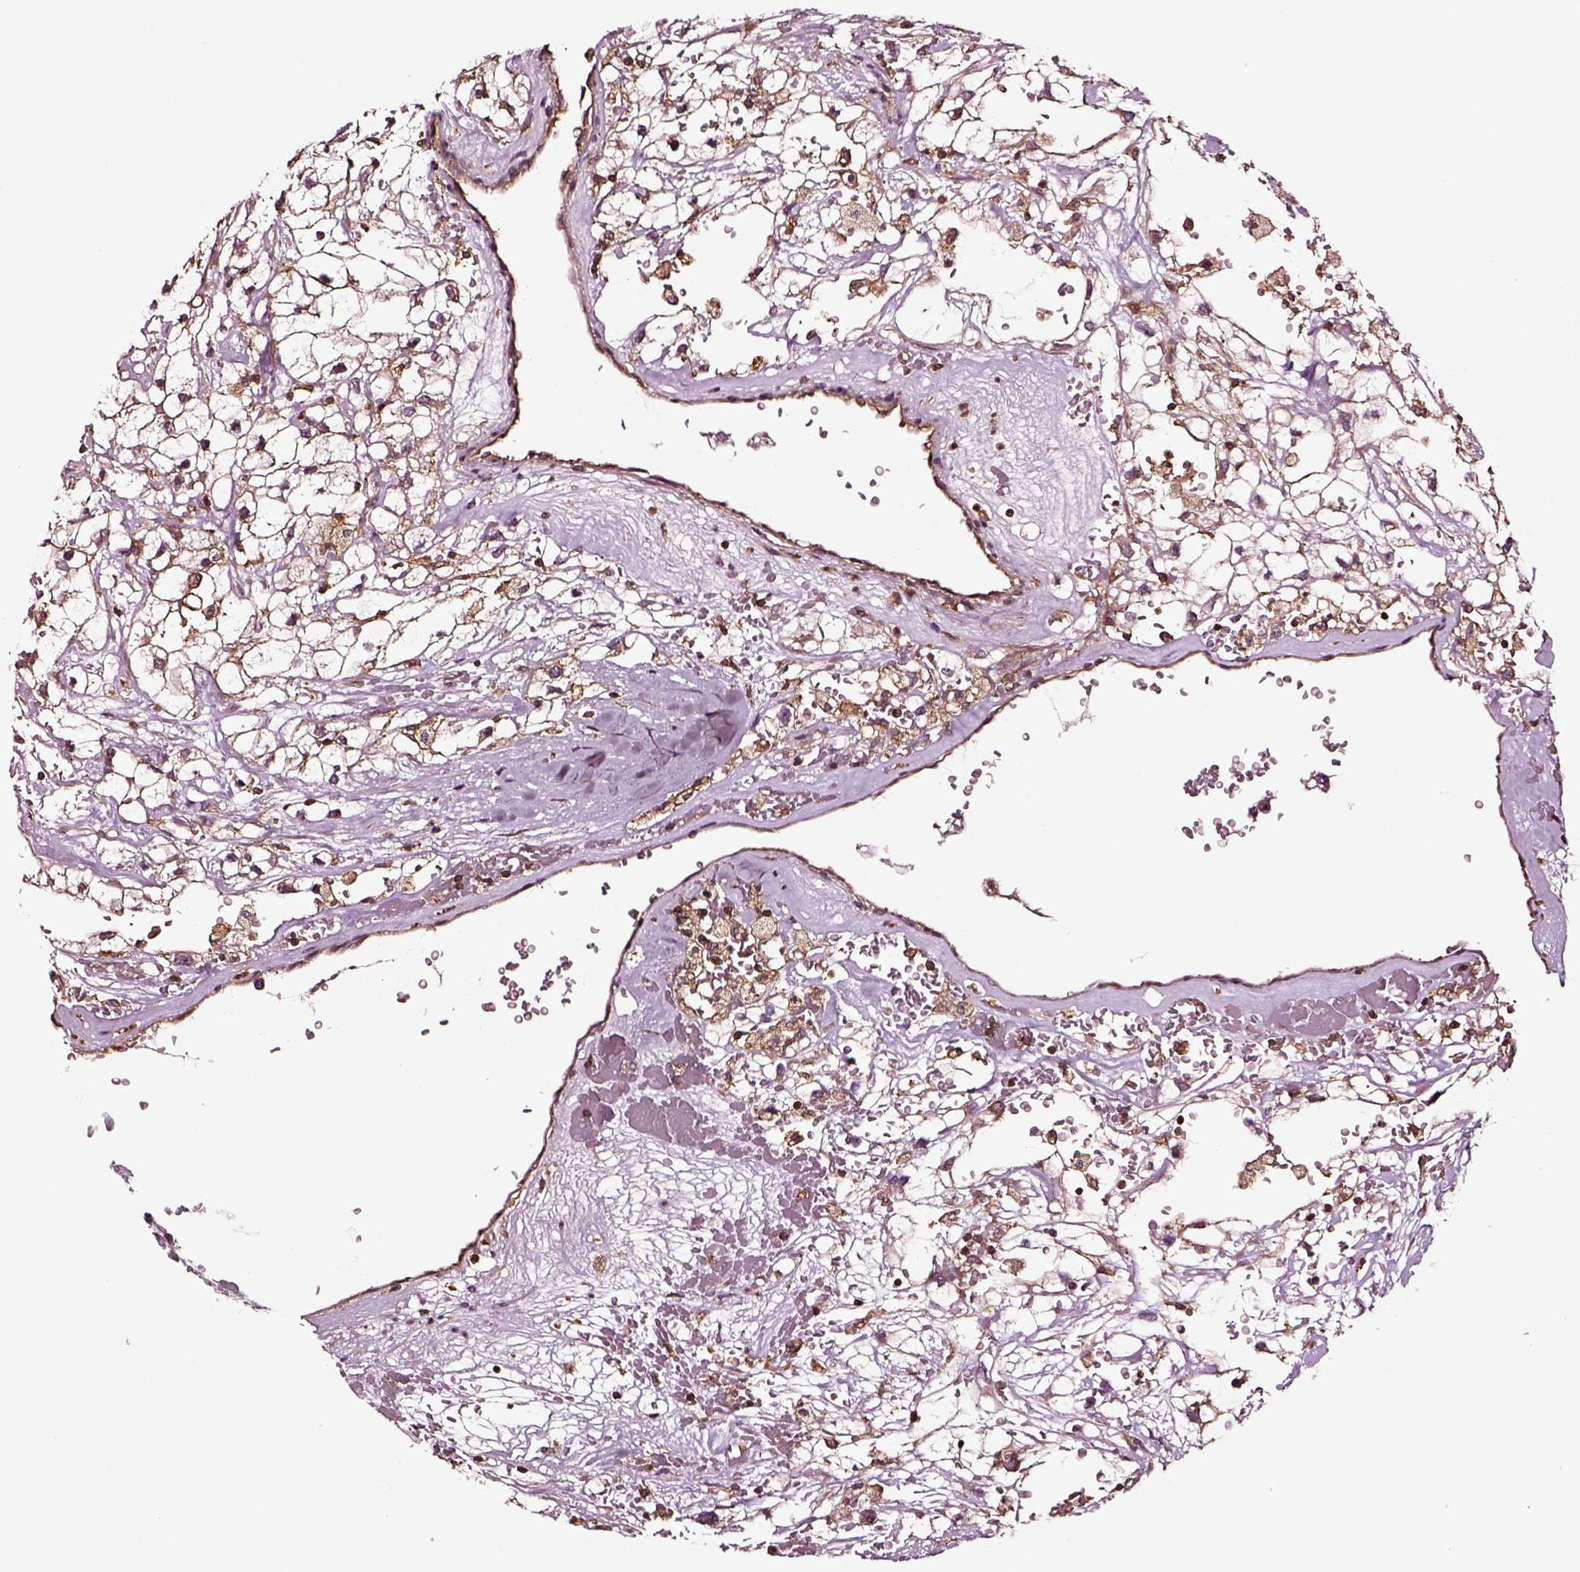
{"staining": {"intensity": "moderate", "quantity": ">75%", "location": "cytoplasmic/membranous"}, "tissue": "renal cancer", "cell_type": "Tumor cells", "image_type": "cancer", "snomed": [{"axis": "morphology", "description": "Adenocarcinoma, NOS"}, {"axis": "topography", "description": "Kidney"}], "caption": "A medium amount of moderate cytoplasmic/membranous expression is identified in about >75% of tumor cells in renal adenocarcinoma tissue. (Brightfield microscopy of DAB IHC at high magnification).", "gene": "RASSF5", "patient": {"sex": "male", "age": 59}}